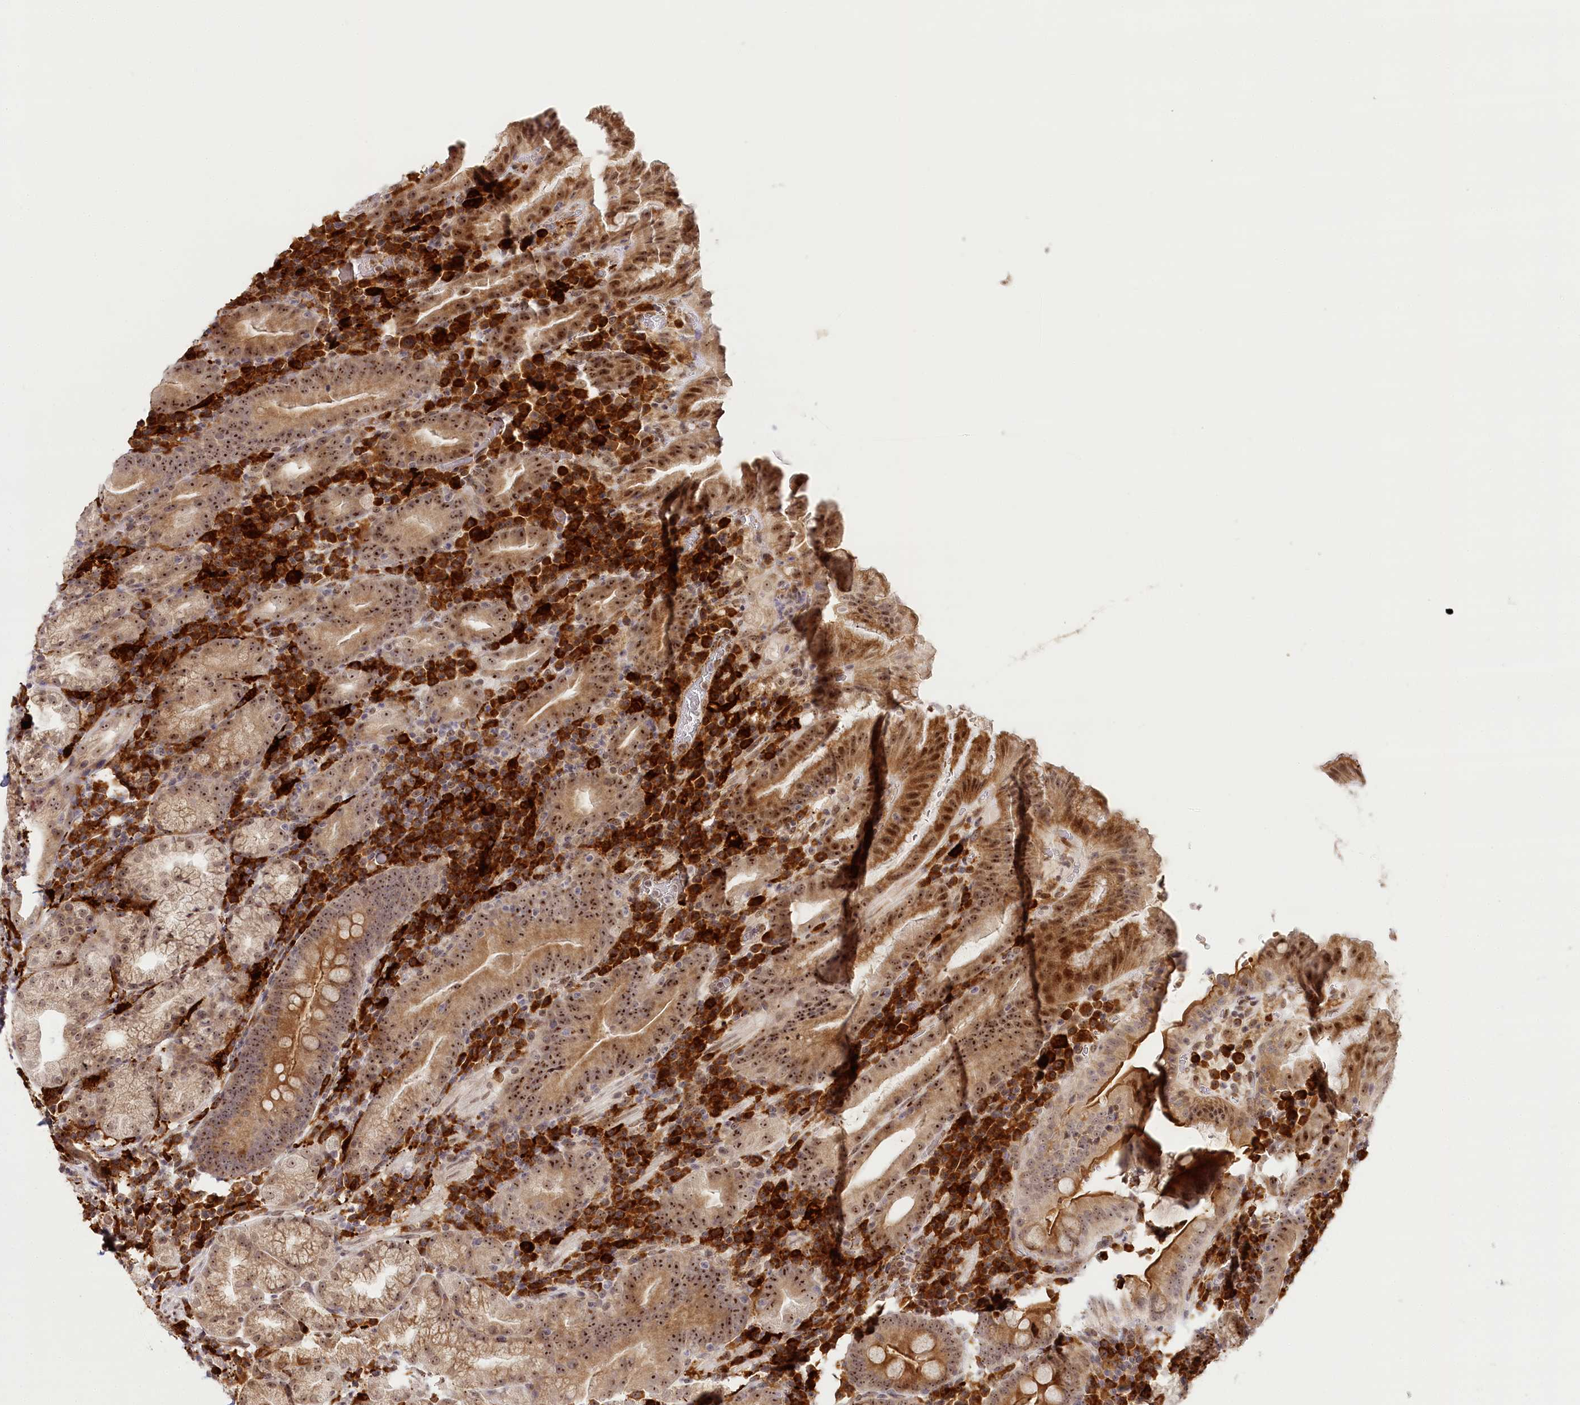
{"staining": {"intensity": "moderate", "quantity": "25%-75%", "location": "cytoplasmic/membranous,nuclear"}, "tissue": "stomach", "cell_type": "Glandular cells", "image_type": "normal", "snomed": [{"axis": "morphology", "description": "Normal tissue, NOS"}, {"axis": "morphology", "description": "Inflammation, NOS"}, {"axis": "topography", "description": "Stomach"}], "caption": "Immunohistochemical staining of benign stomach shows 25%-75% levels of moderate cytoplasmic/membranous,nuclear protein expression in approximately 25%-75% of glandular cells. (DAB IHC with brightfield microscopy, high magnification).", "gene": "WDR36", "patient": {"sex": "male", "age": 79}}